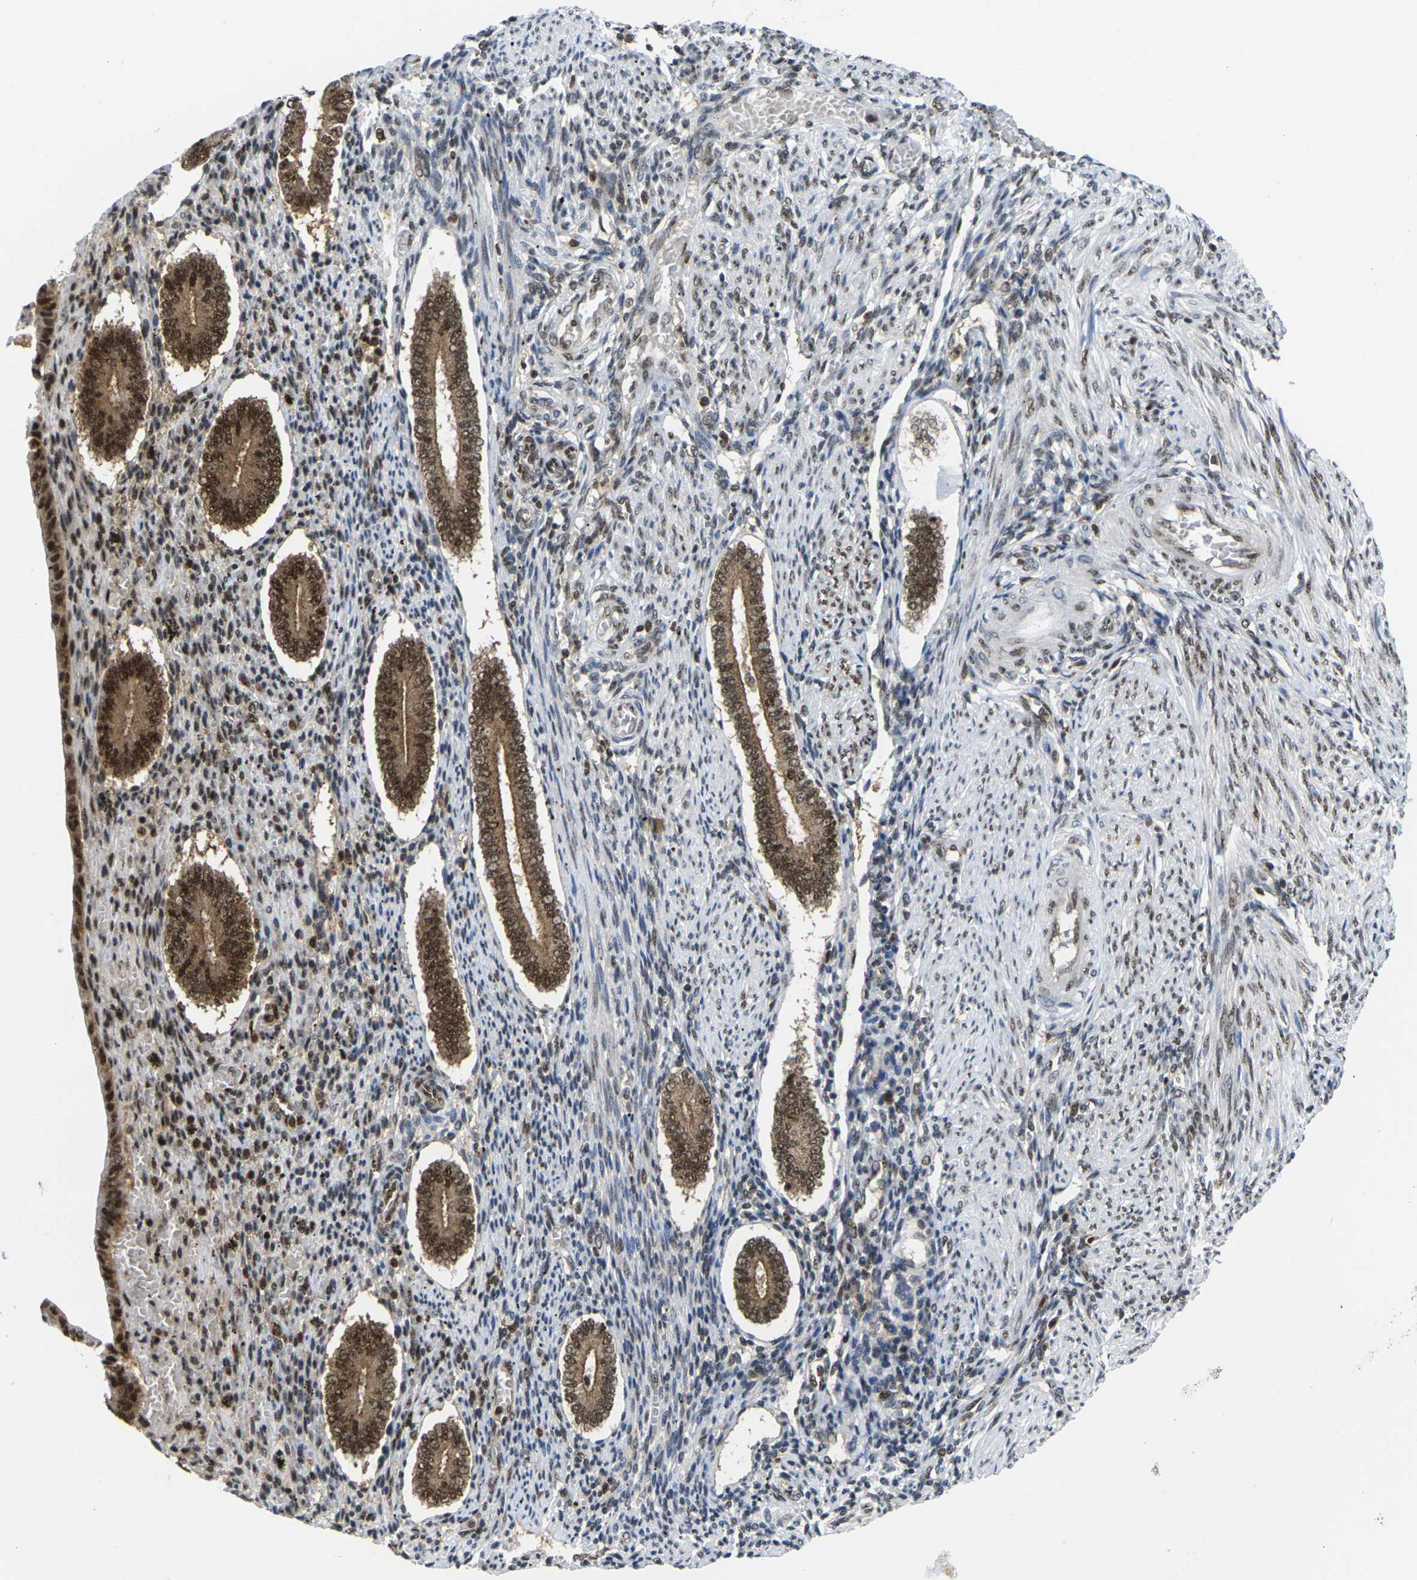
{"staining": {"intensity": "moderate", "quantity": ">75%", "location": "nuclear"}, "tissue": "endometrium", "cell_type": "Cells in endometrial stroma", "image_type": "normal", "snomed": [{"axis": "morphology", "description": "Normal tissue, NOS"}, {"axis": "topography", "description": "Endometrium"}], "caption": "Immunohistochemical staining of unremarkable endometrium reveals moderate nuclear protein expression in about >75% of cells in endometrial stroma.", "gene": "MAGOH", "patient": {"sex": "female", "age": 42}}